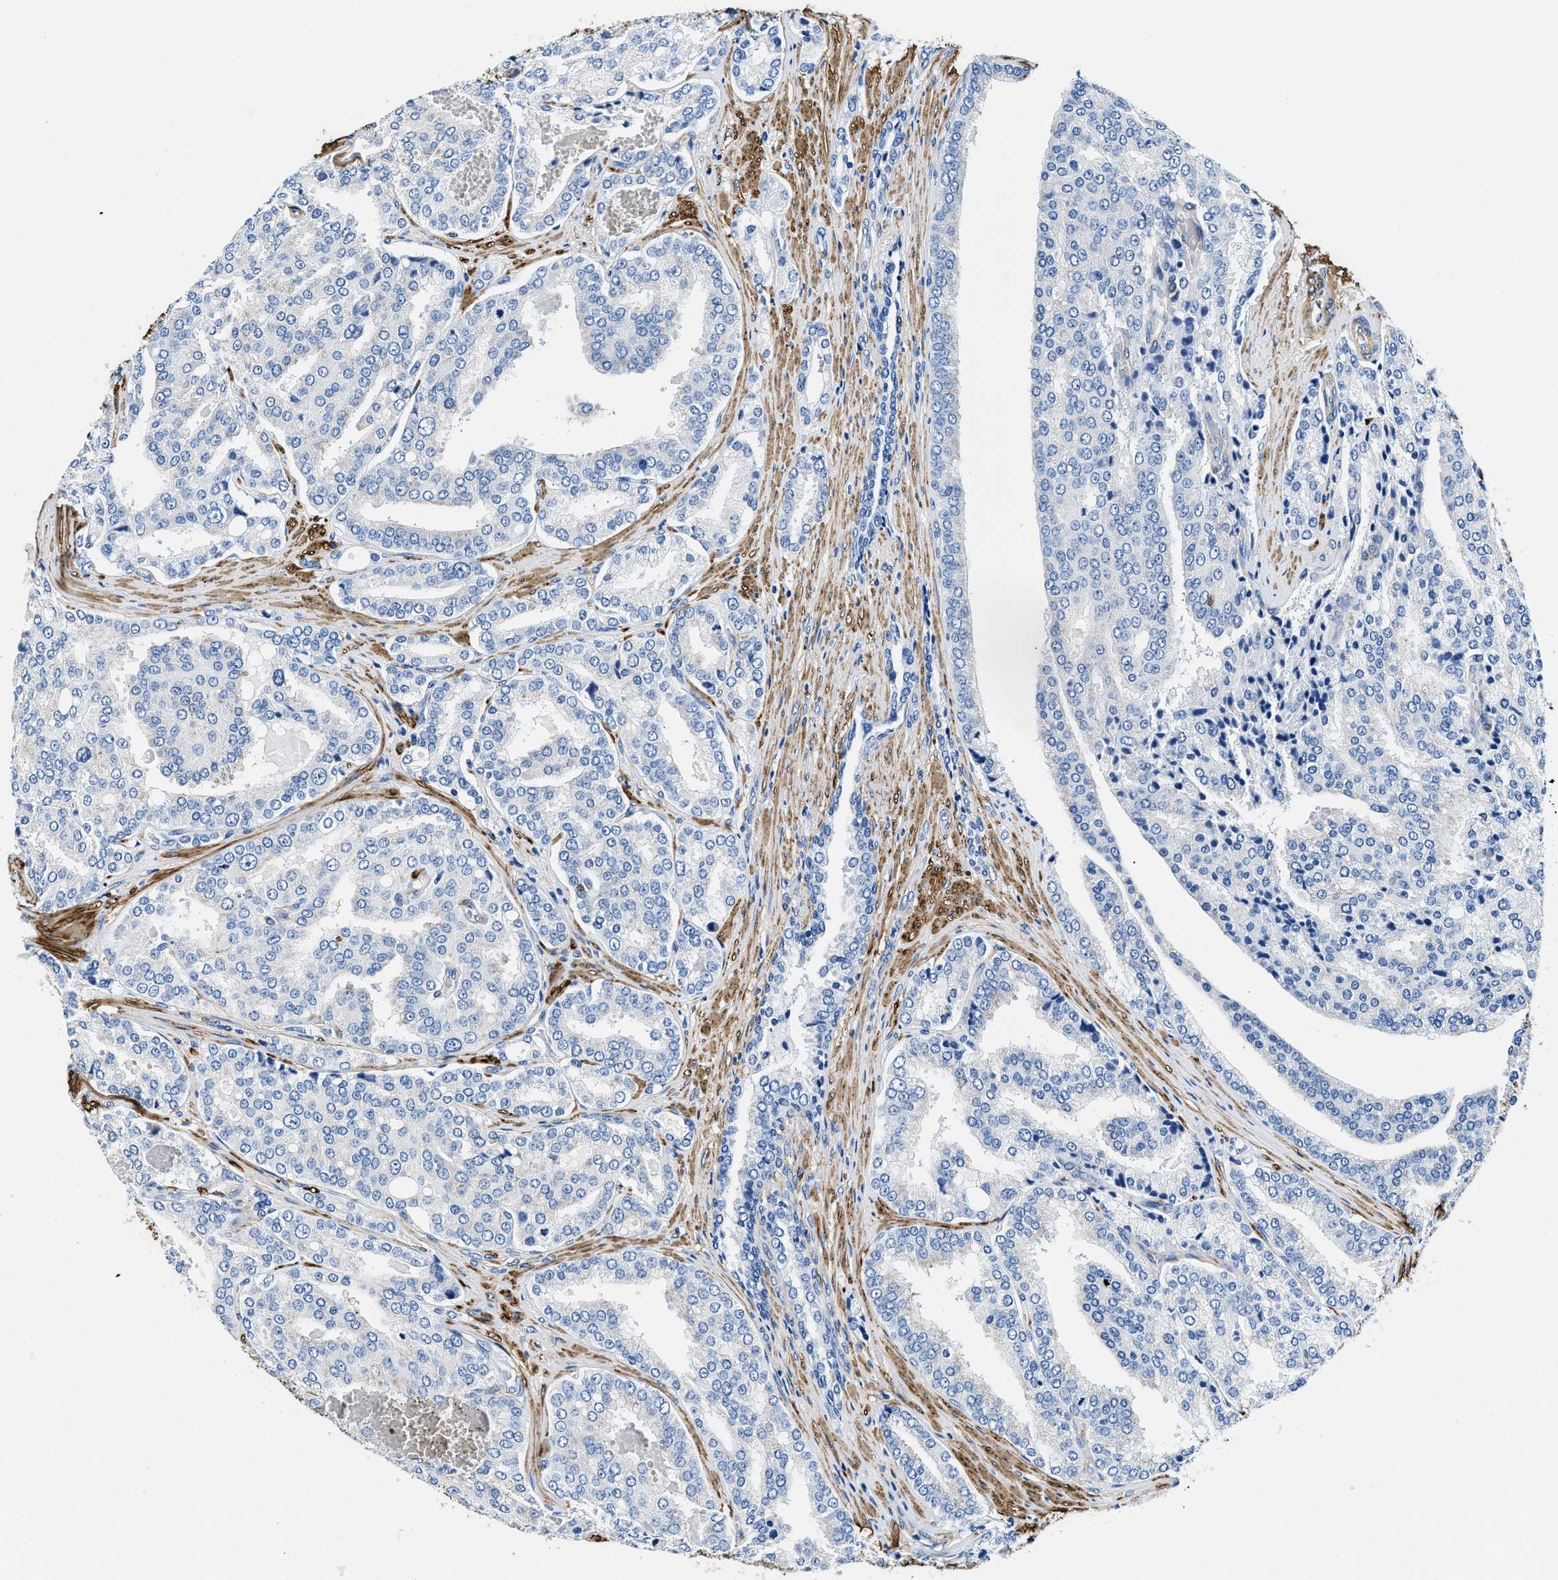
{"staining": {"intensity": "negative", "quantity": "none", "location": "none"}, "tissue": "prostate cancer", "cell_type": "Tumor cells", "image_type": "cancer", "snomed": [{"axis": "morphology", "description": "Adenocarcinoma, High grade"}, {"axis": "topography", "description": "Prostate"}], "caption": "A histopathology image of prostate high-grade adenocarcinoma stained for a protein displays no brown staining in tumor cells.", "gene": "TEX261", "patient": {"sex": "male", "age": 50}}